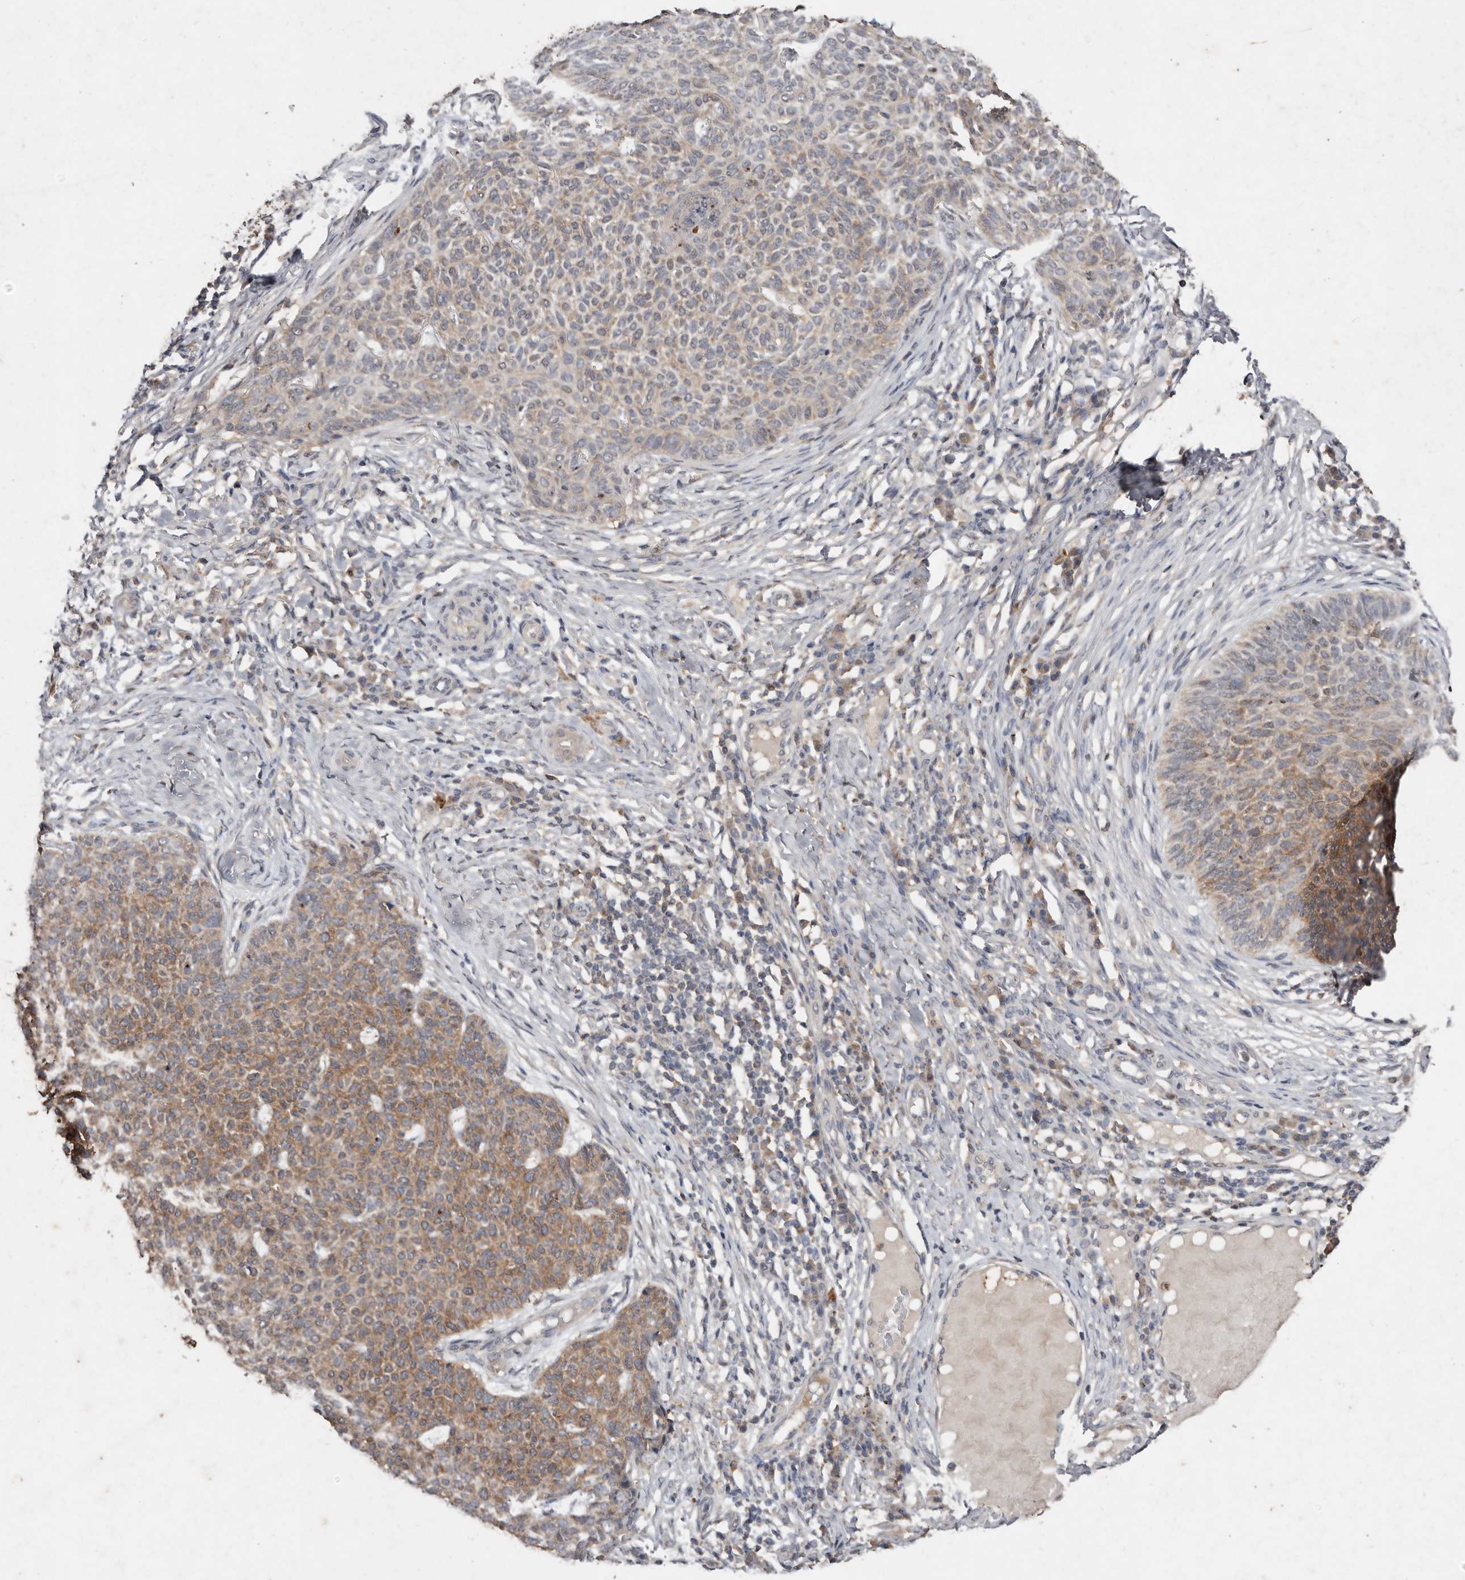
{"staining": {"intensity": "moderate", "quantity": ">75%", "location": "cytoplasmic/membranous"}, "tissue": "skin cancer", "cell_type": "Tumor cells", "image_type": "cancer", "snomed": [{"axis": "morphology", "description": "Normal tissue, NOS"}, {"axis": "morphology", "description": "Basal cell carcinoma"}, {"axis": "topography", "description": "Skin"}], "caption": "IHC image of basal cell carcinoma (skin) stained for a protein (brown), which shows medium levels of moderate cytoplasmic/membranous positivity in about >75% of tumor cells.", "gene": "EDEM1", "patient": {"sex": "male", "age": 50}}